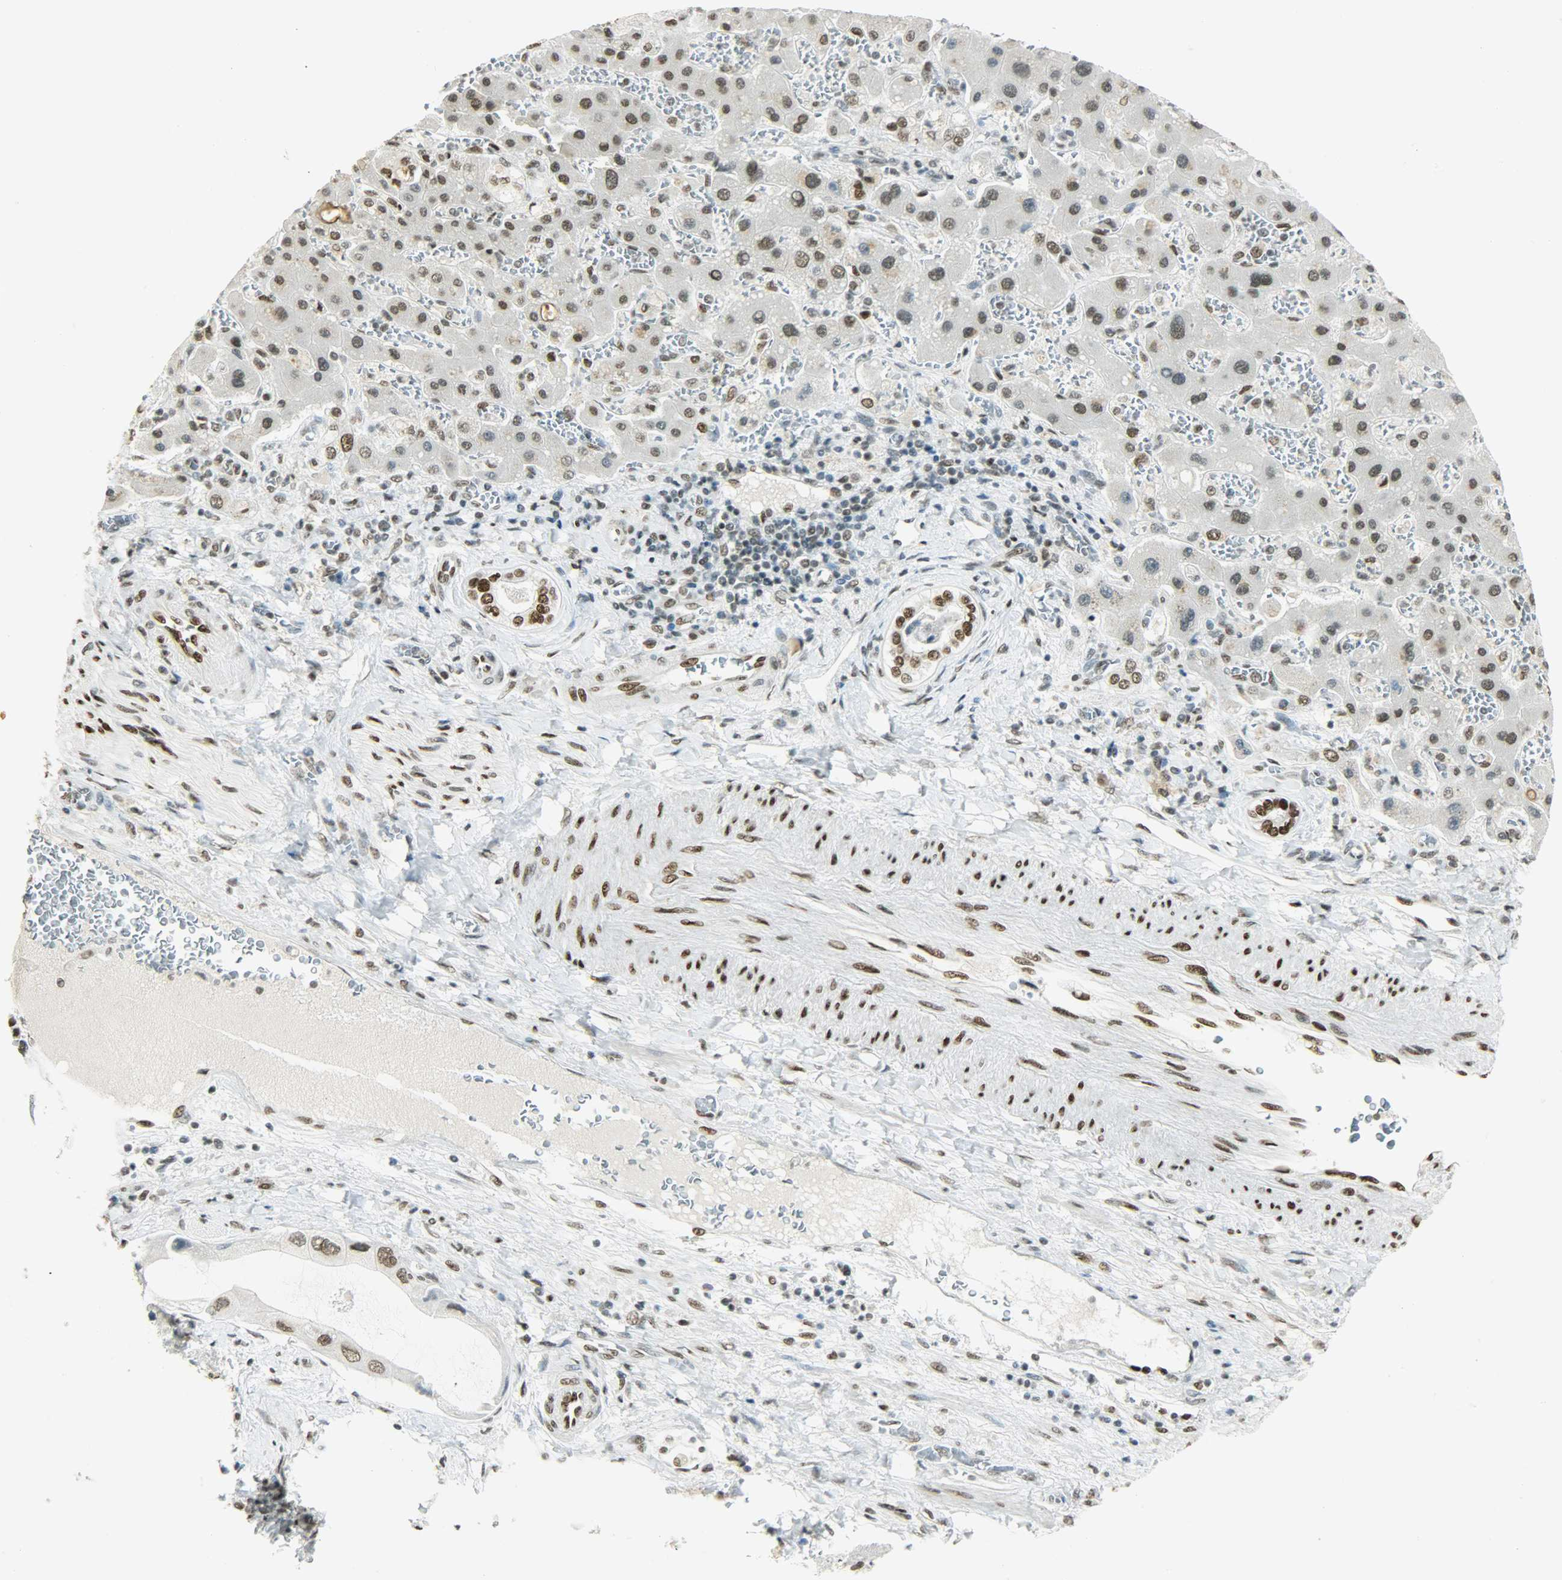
{"staining": {"intensity": "moderate", "quantity": "<25%", "location": "nuclear"}, "tissue": "liver cancer", "cell_type": "Tumor cells", "image_type": "cancer", "snomed": [{"axis": "morphology", "description": "Cholangiocarcinoma"}, {"axis": "topography", "description": "Liver"}], "caption": "Liver cancer stained with a protein marker reveals moderate staining in tumor cells.", "gene": "MYEF2", "patient": {"sex": "male", "age": 50}}